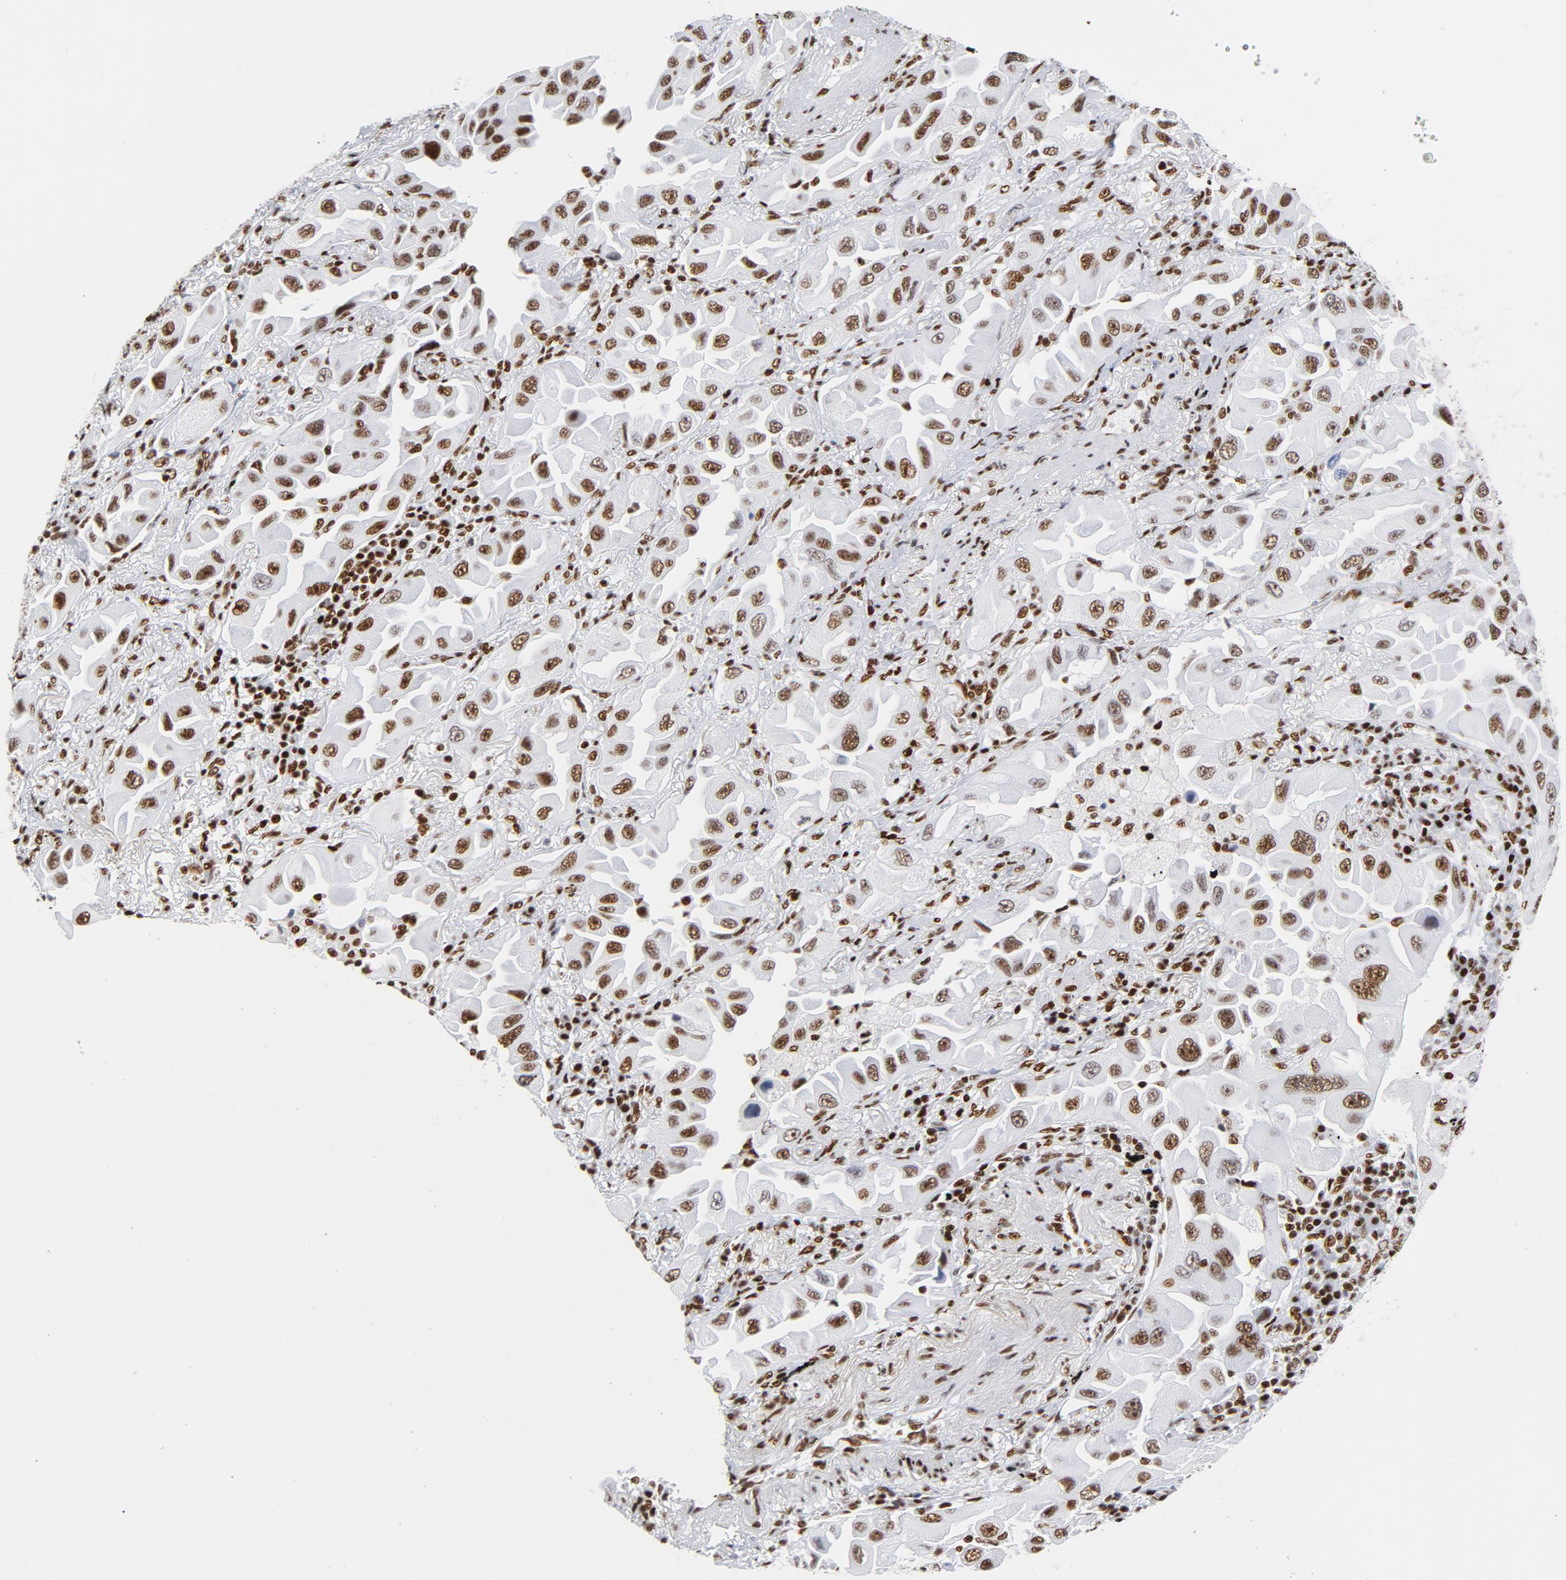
{"staining": {"intensity": "strong", "quantity": ">75%", "location": "nuclear"}, "tissue": "lung cancer", "cell_type": "Tumor cells", "image_type": "cancer", "snomed": [{"axis": "morphology", "description": "Adenocarcinoma, NOS"}, {"axis": "topography", "description": "Lung"}], "caption": "The histopathology image shows immunohistochemical staining of adenocarcinoma (lung). There is strong nuclear staining is seen in approximately >75% of tumor cells.", "gene": "XRCC5", "patient": {"sex": "female", "age": 65}}